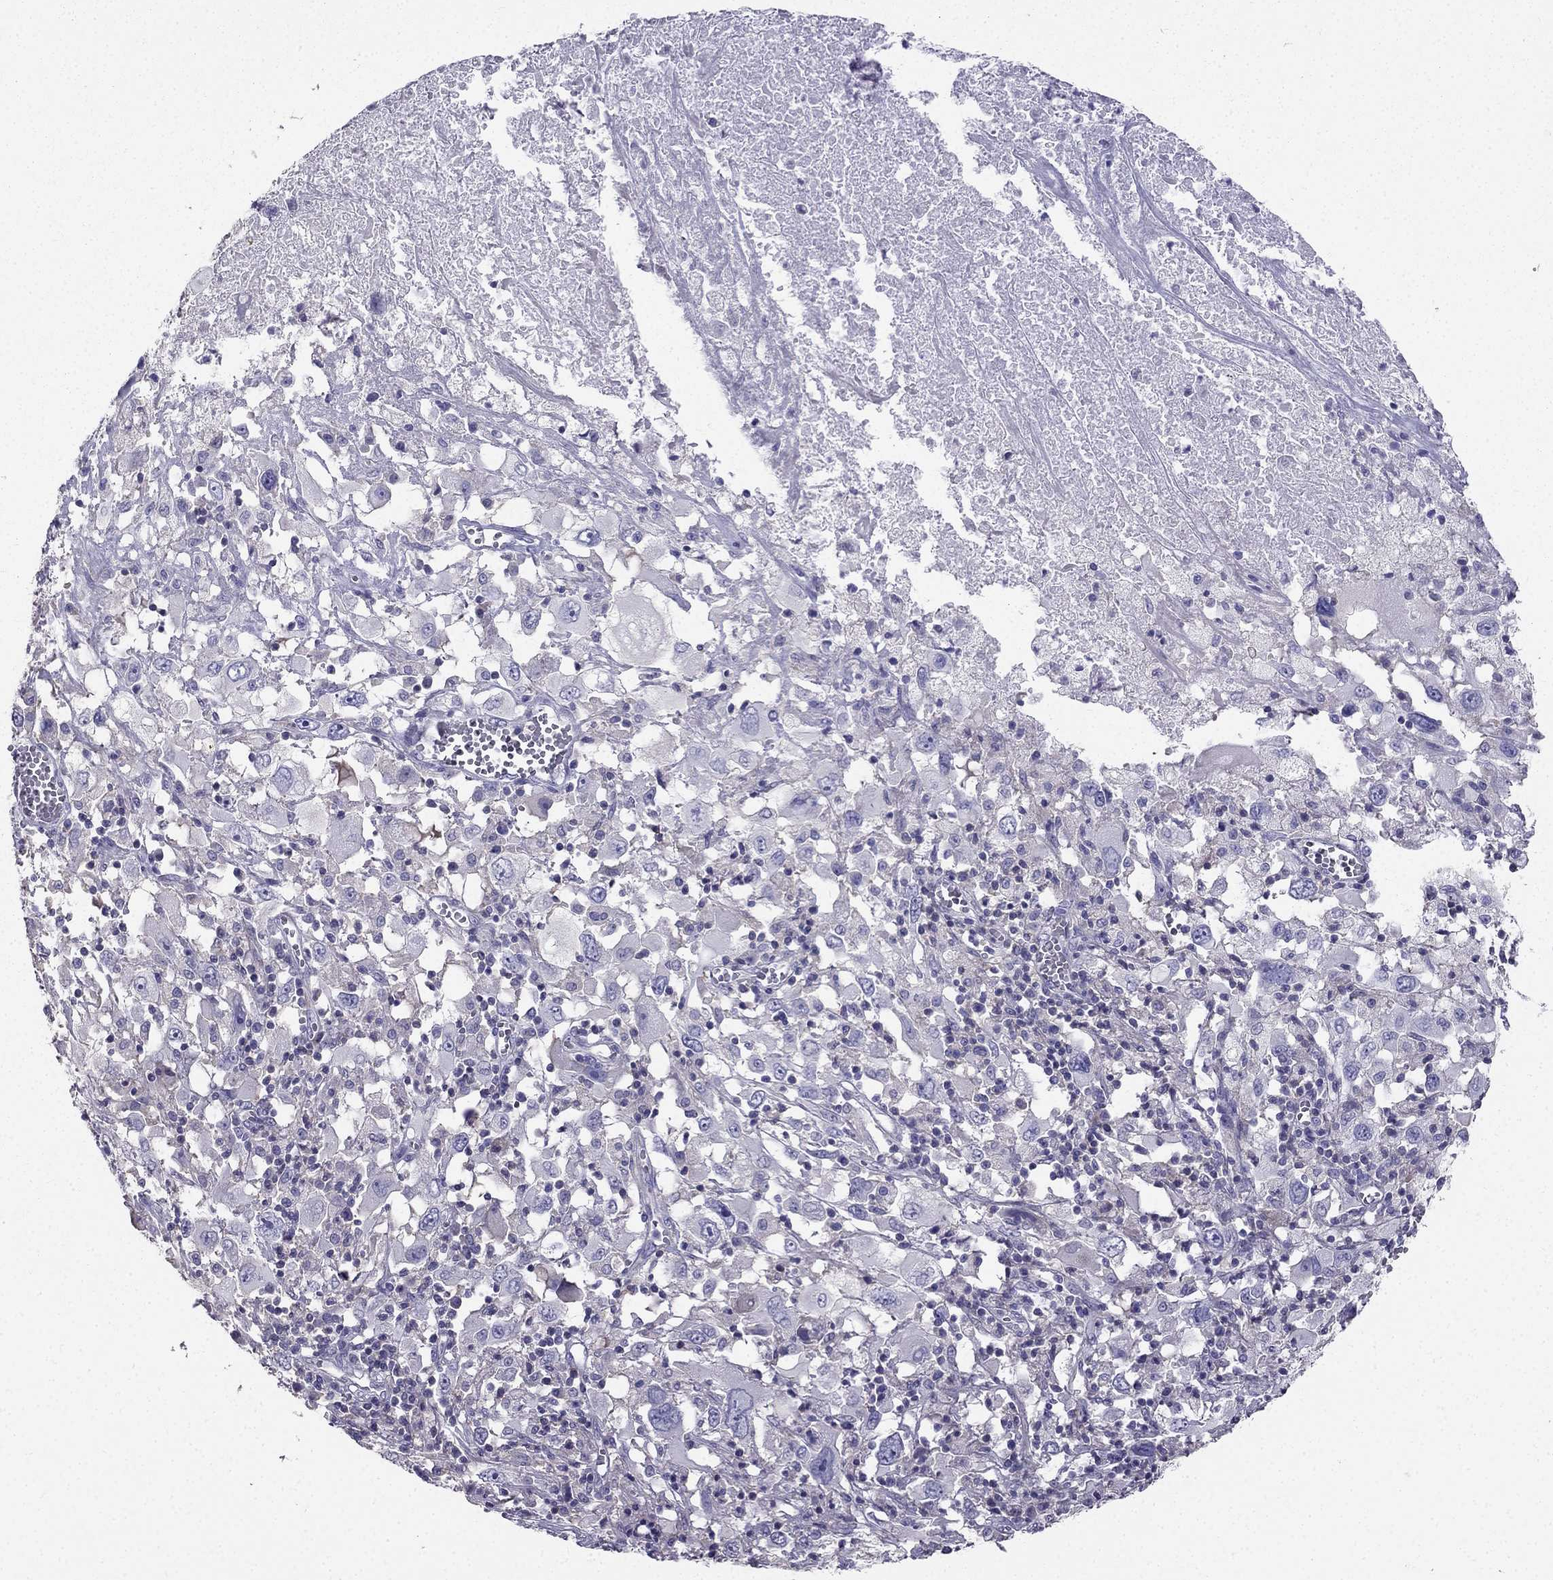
{"staining": {"intensity": "negative", "quantity": "none", "location": "none"}, "tissue": "melanoma", "cell_type": "Tumor cells", "image_type": "cancer", "snomed": [{"axis": "morphology", "description": "Malignant melanoma, Metastatic site"}, {"axis": "topography", "description": "Soft tissue"}], "caption": "Tumor cells show no significant protein positivity in melanoma.", "gene": "AS3MT", "patient": {"sex": "male", "age": 50}}